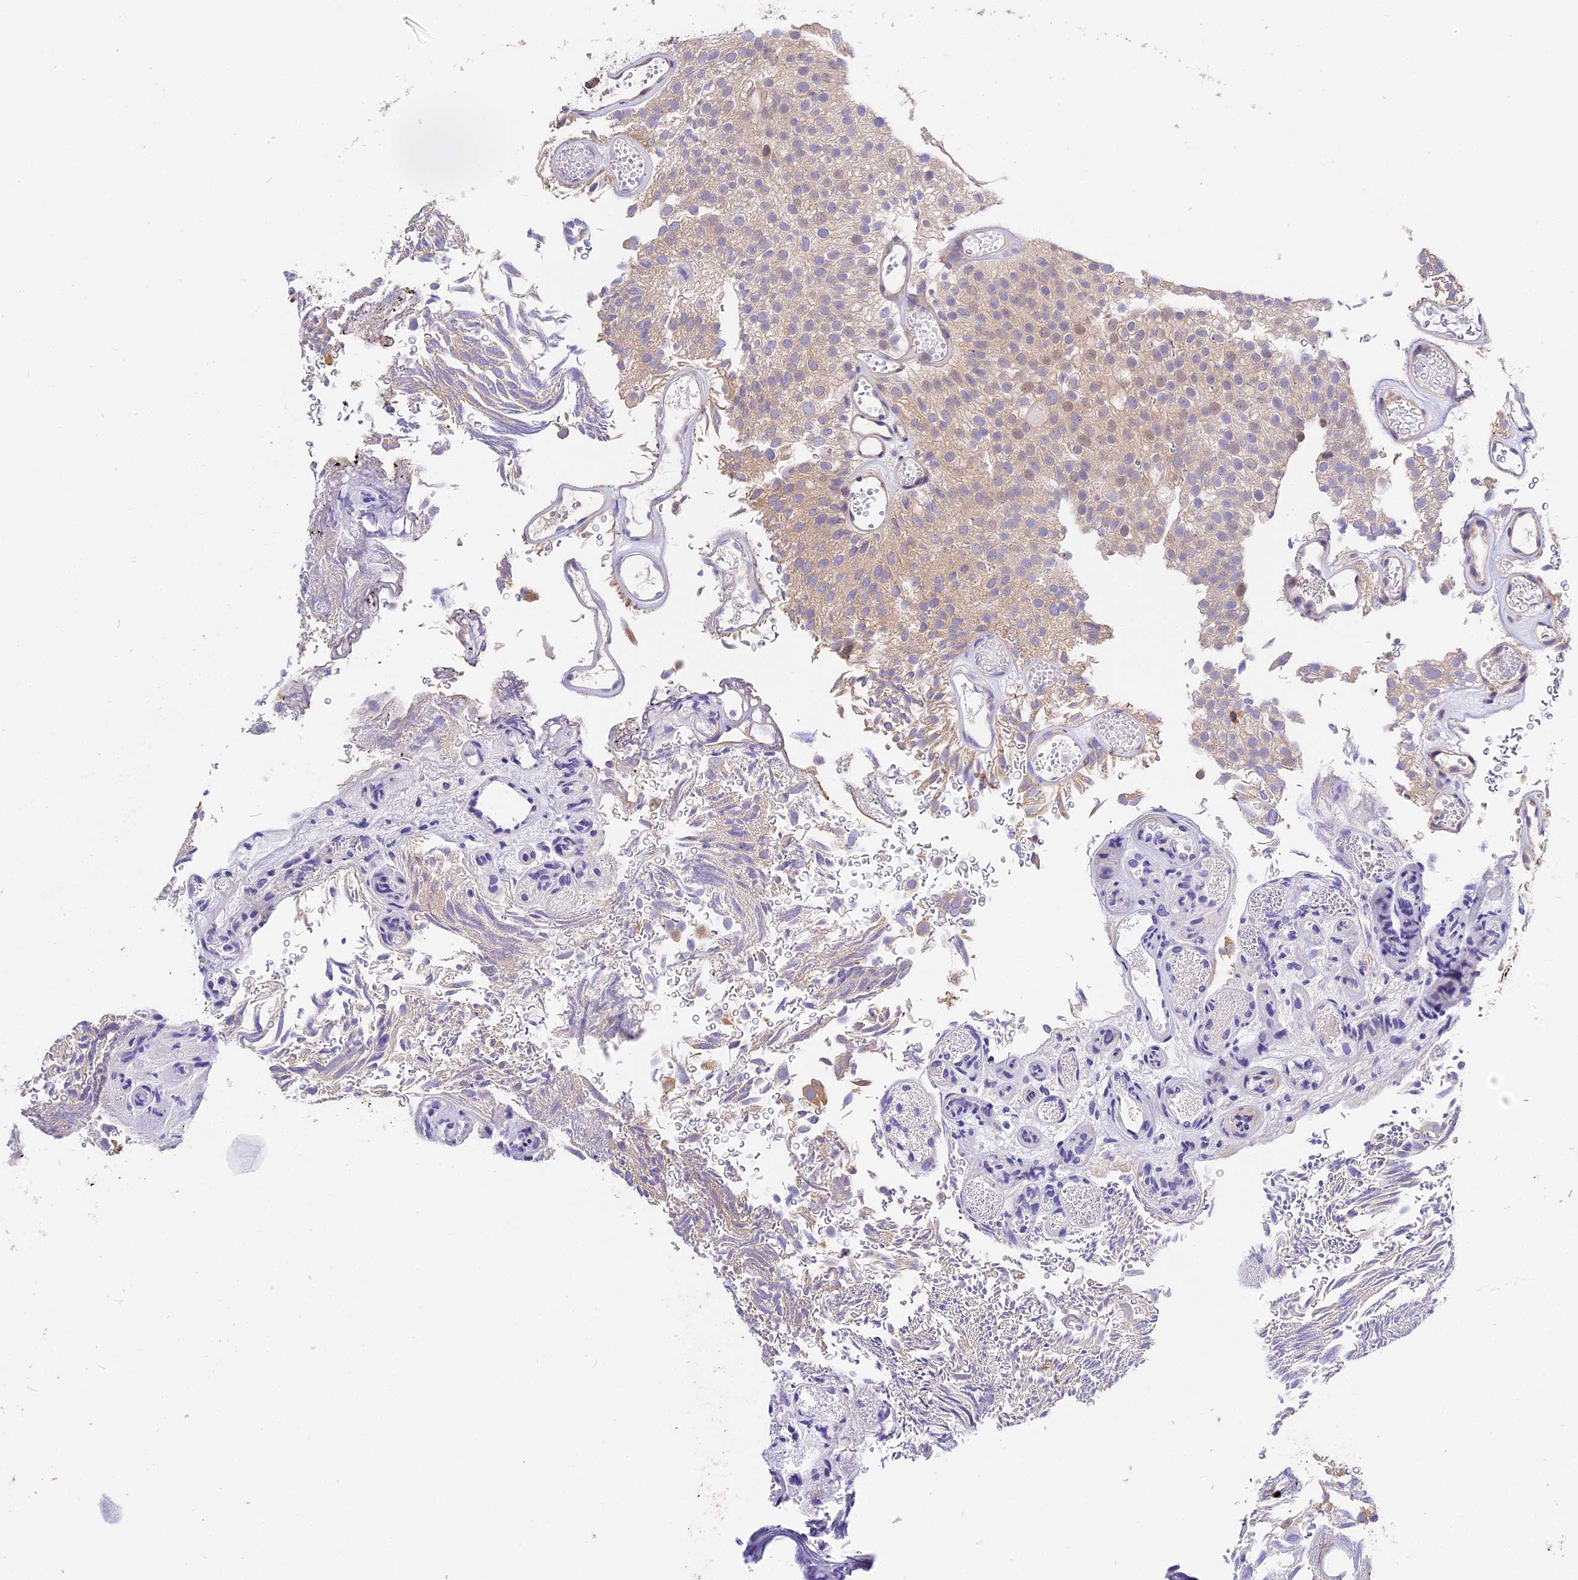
{"staining": {"intensity": "weak", "quantity": "25%-75%", "location": "cytoplasmic/membranous,nuclear"}, "tissue": "urothelial cancer", "cell_type": "Tumor cells", "image_type": "cancer", "snomed": [{"axis": "morphology", "description": "Urothelial carcinoma, Low grade"}, {"axis": "topography", "description": "Urinary bladder"}], "caption": "Tumor cells show low levels of weak cytoplasmic/membranous and nuclear expression in about 25%-75% of cells in urothelial cancer.", "gene": "BSCL2", "patient": {"sex": "male", "age": 78}}